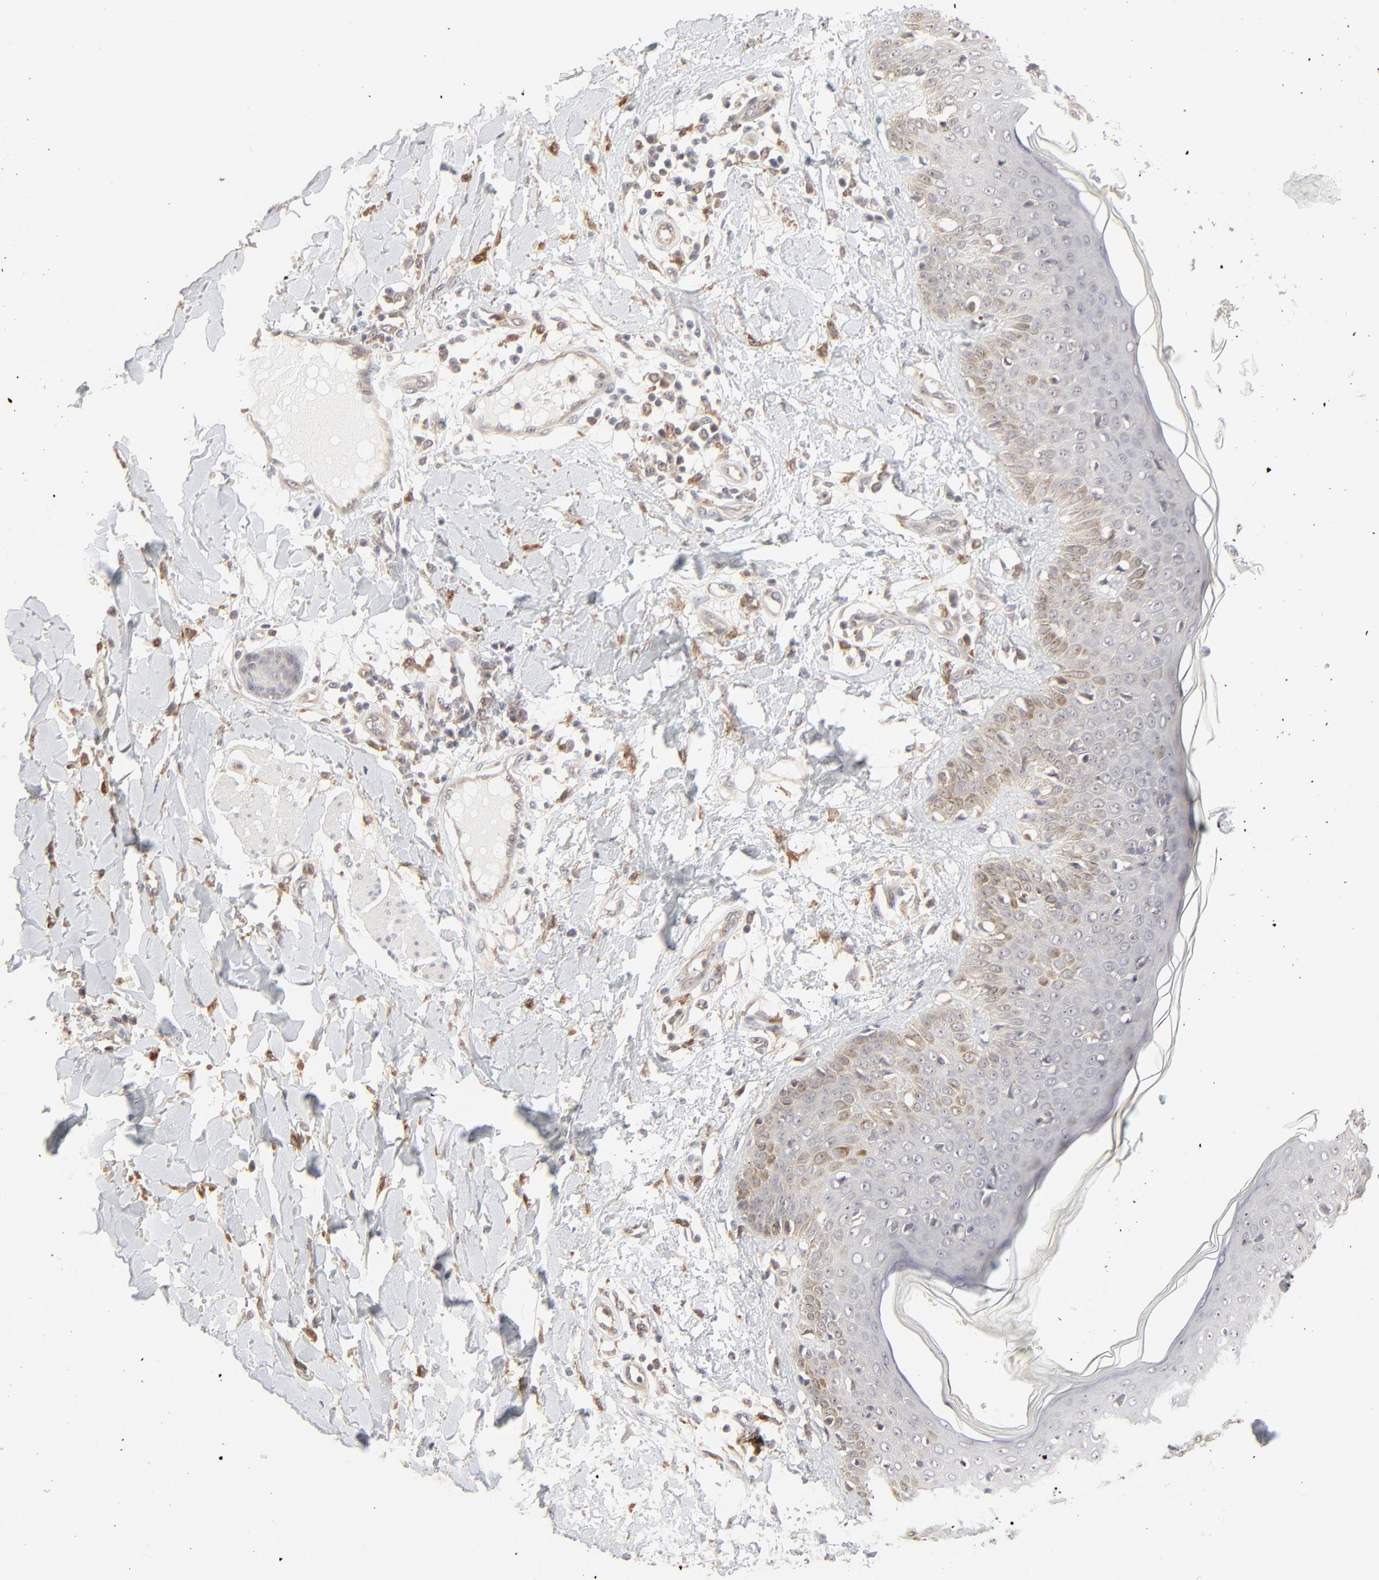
{"staining": {"intensity": "weak", "quantity": "25%-75%", "location": "cytoplasmic/membranous"}, "tissue": "skin cancer", "cell_type": "Tumor cells", "image_type": "cancer", "snomed": [{"axis": "morphology", "description": "Squamous cell carcinoma, NOS"}, {"axis": "topography", "description": "Skin"}], "caption": "Tumor cells exhibit low levels of weak cytoplasmic/membranous expression in approximately 25%-75% of cells in squamous cell carcinoma (skin).", "gene": "RAB5C", "patient": {"sex": "female", "age": 59}}